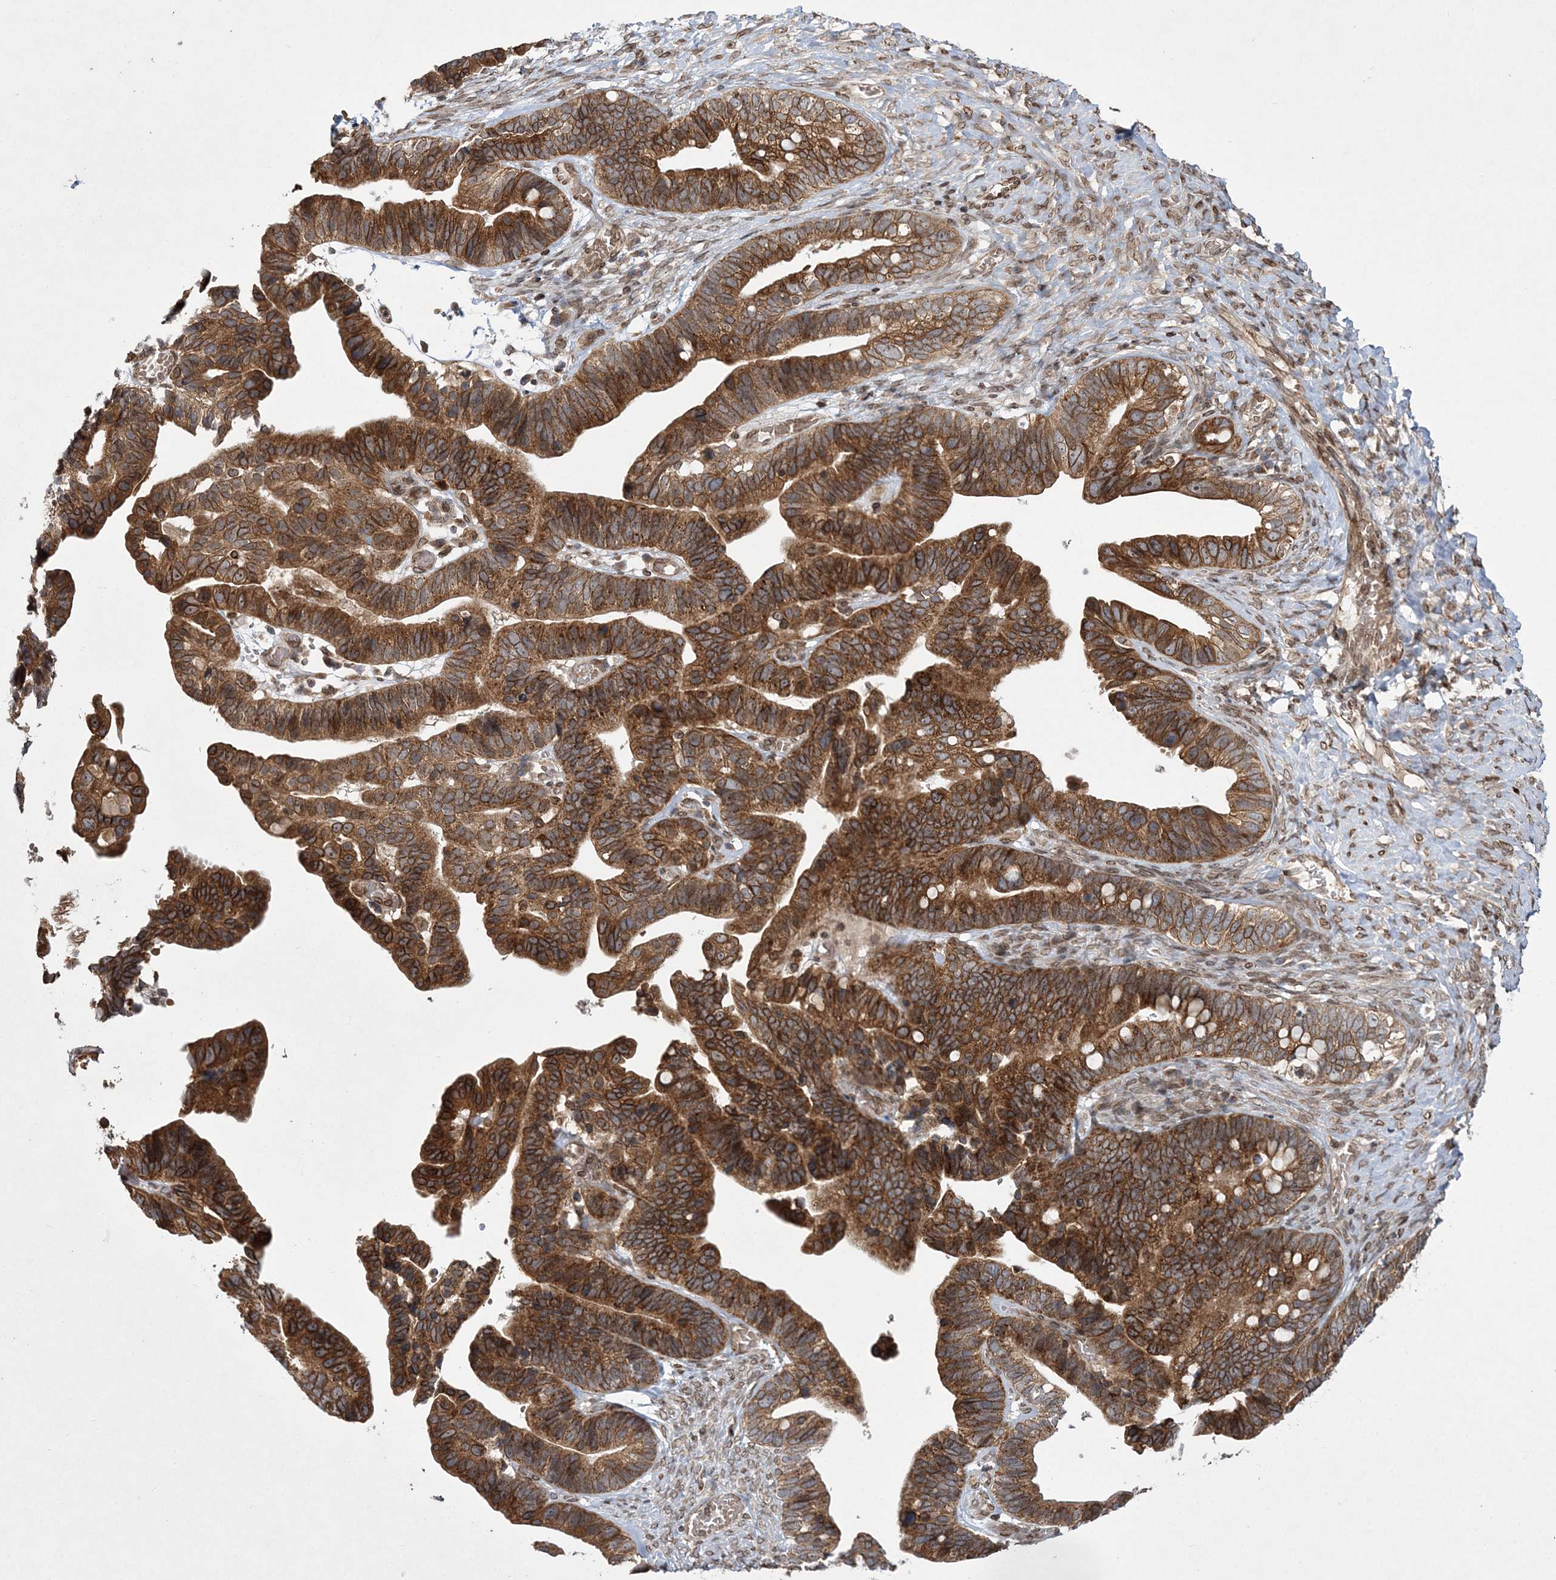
{"staining": {"intensity": "moderate", "quantity": ">75%", "location": "cytoplasmic/membranous,nuclear"}, "tissue": "ovarian cancer", "cell_type": "Tumor cells", "image_type": "cancer", "snomed": [{"axis": "morphology", "description": "Cystadenocarcinoma, serous, NOS"}, {"axis": "topography", "description": "Ovary"}], "caption": "DAB immunohistochemical staining of human ovarian cancer (serous cystadenocarcinoma) displays moderate cytoplasmic/membranous and nuclear protein staining in about >75% of tumor cells. (DAB IHC with brightfield microscopy, high magnification).", "gene": "DNAJC27", "patient": {"sex": "female", "age": 56}}